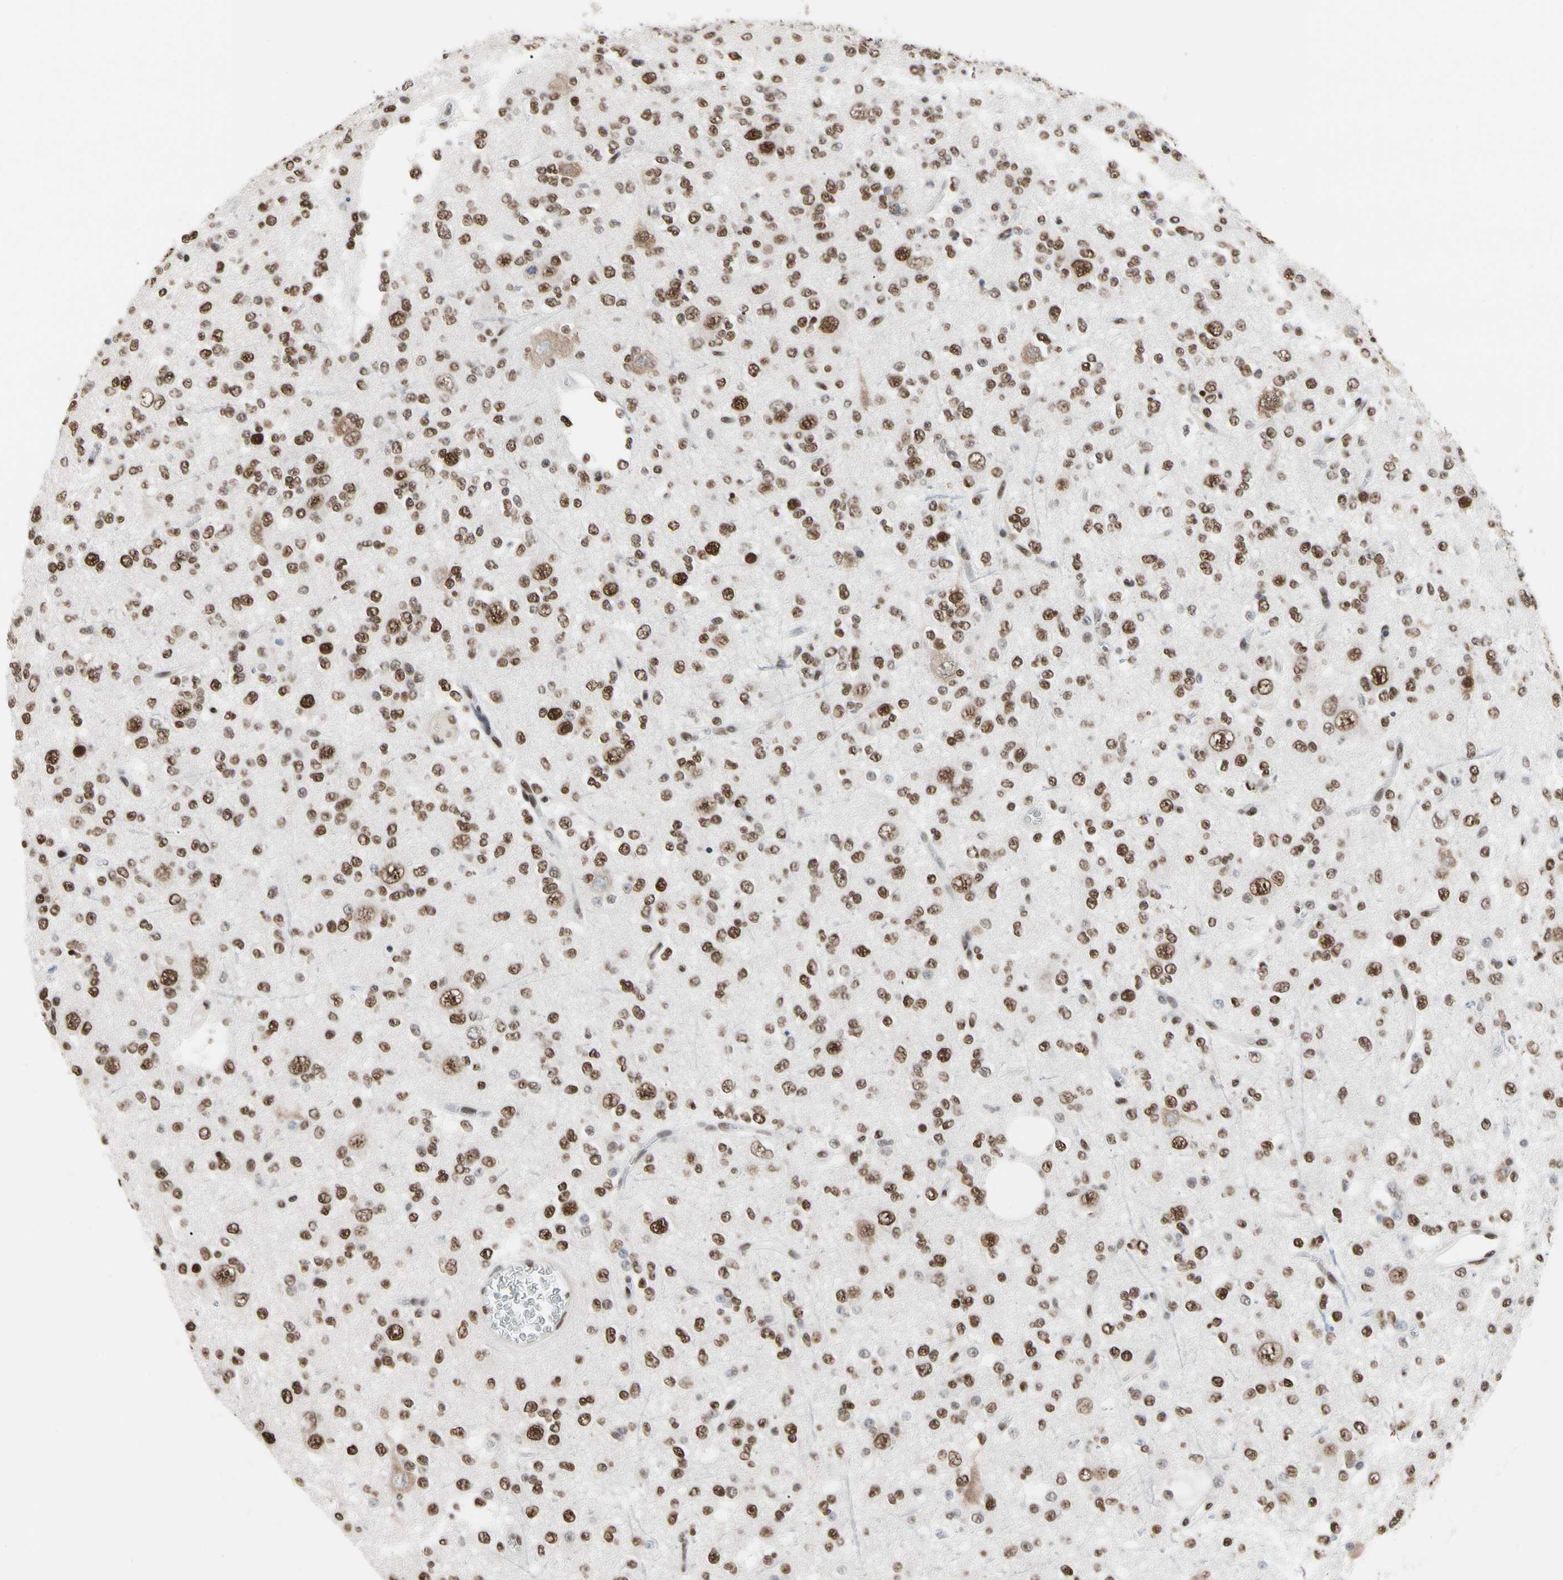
{"staining": {"intensity": "moderate", "quantity": ">75%", "location": "nuclear"}, "tissue": "glioma", "cell_type": "Tumor cells", "image_type": "cancer", "snomed": [{"axis": "morphology", "description": "Glioma, malignant, Low grade"}, {"axis": "topography", "description": "Brain"}], "caption": "Immunohistochemistry (IHC) histopathology image of malignant glioma (low-grade) stained for a protein (brown), which shows medium levels of moderate nuclear expression in approximately >75% of tumor cells.", "gene": "FAM98B", "patient": {"sex": "male", "age": 38}}